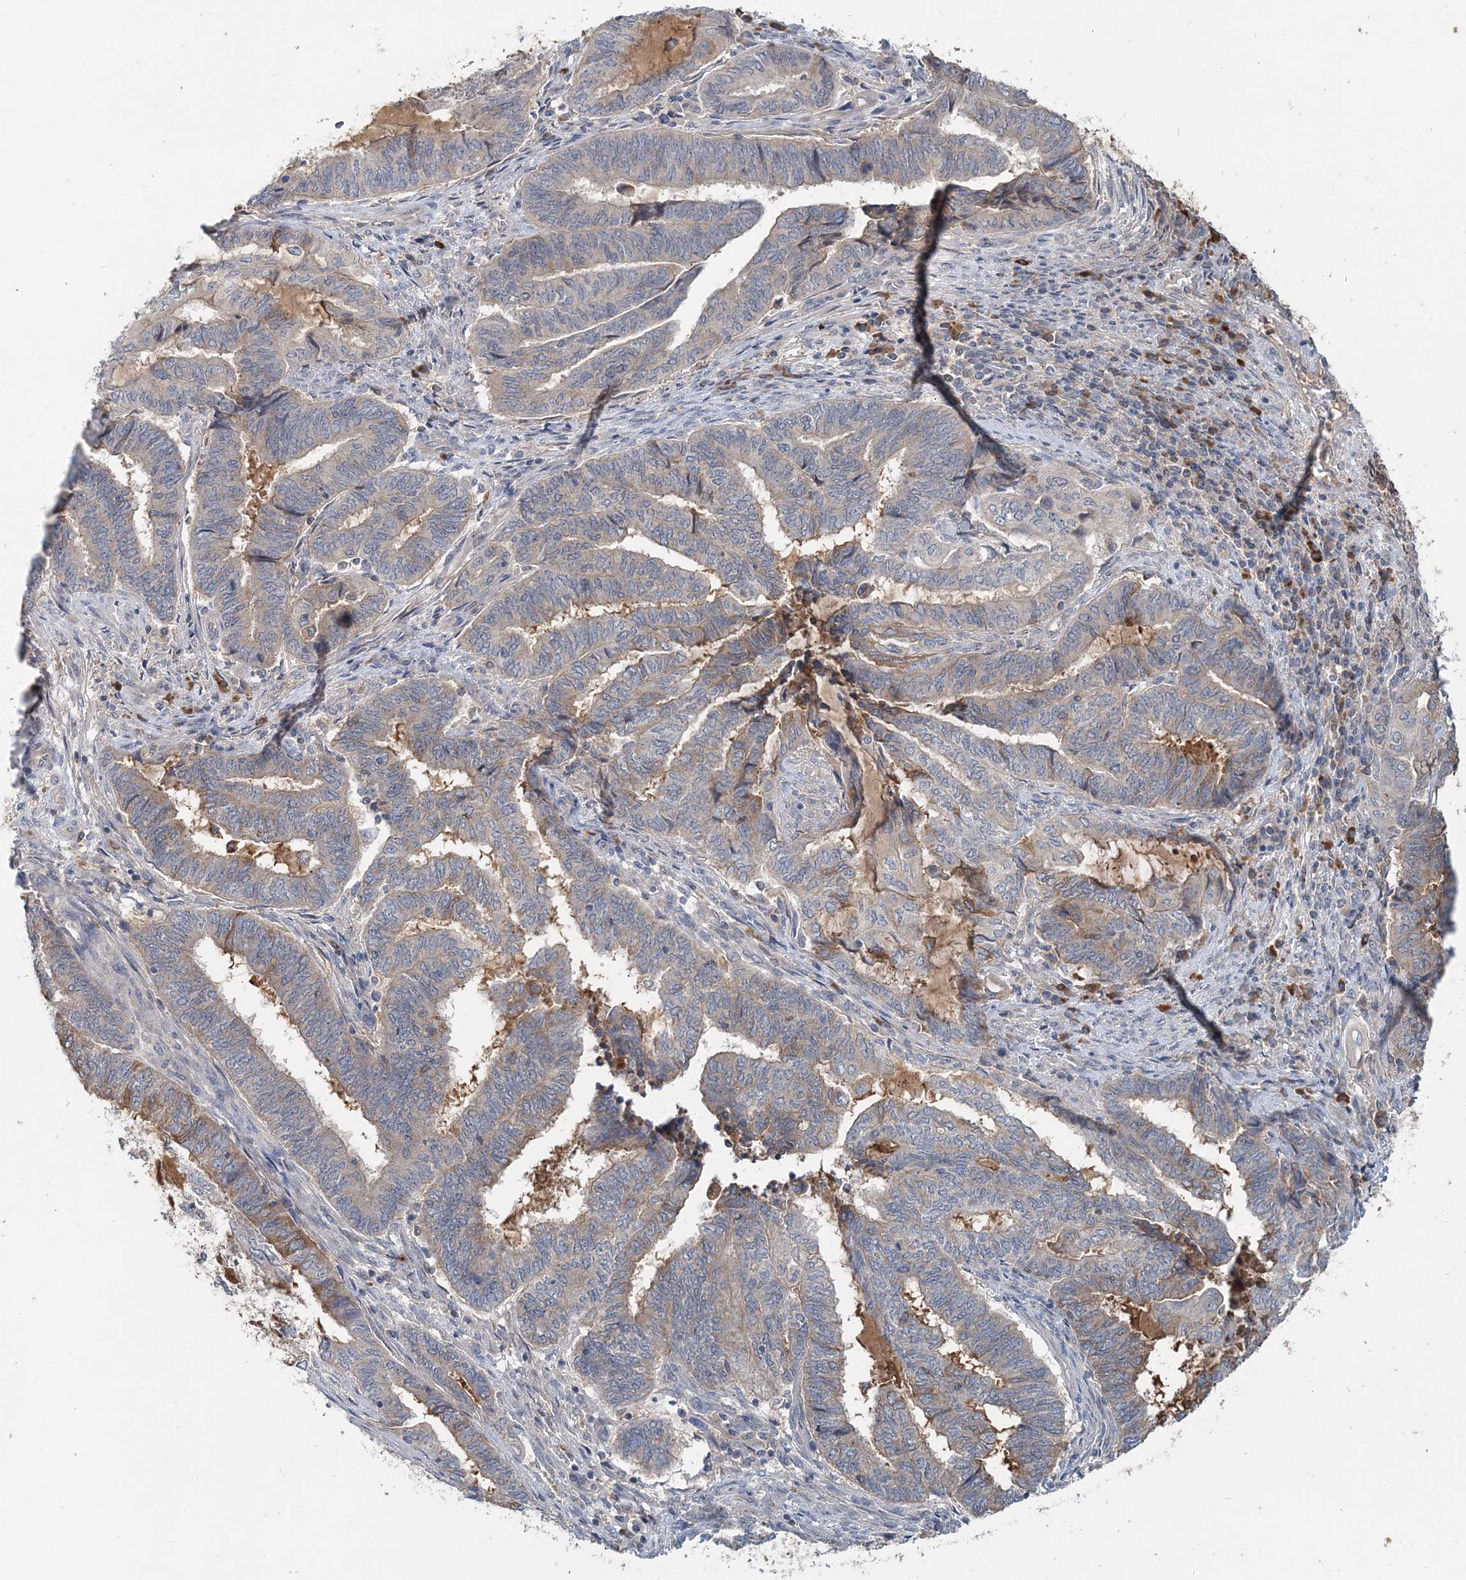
{"staining": {"intensity": "negative", "quantity": "none", "location": "none"}, "tissue": "endometrial cancer", "cell_type": "Tumor cells", "image_type": "cancer", "snomed": [{"axis": "morphology", "description": "Adenocarcinoma, NOS"}, {"axis": "topography", "description": "Uterus"}, {"axis": "topography", "description": "Endometrium"}], "caption": "Protein analysis of adenocarcinoma (endometrial) demonstrates no significant positivity in tumor cells.", "gene": "RNF25", "patient": {"sex": "female", "age": 70}}